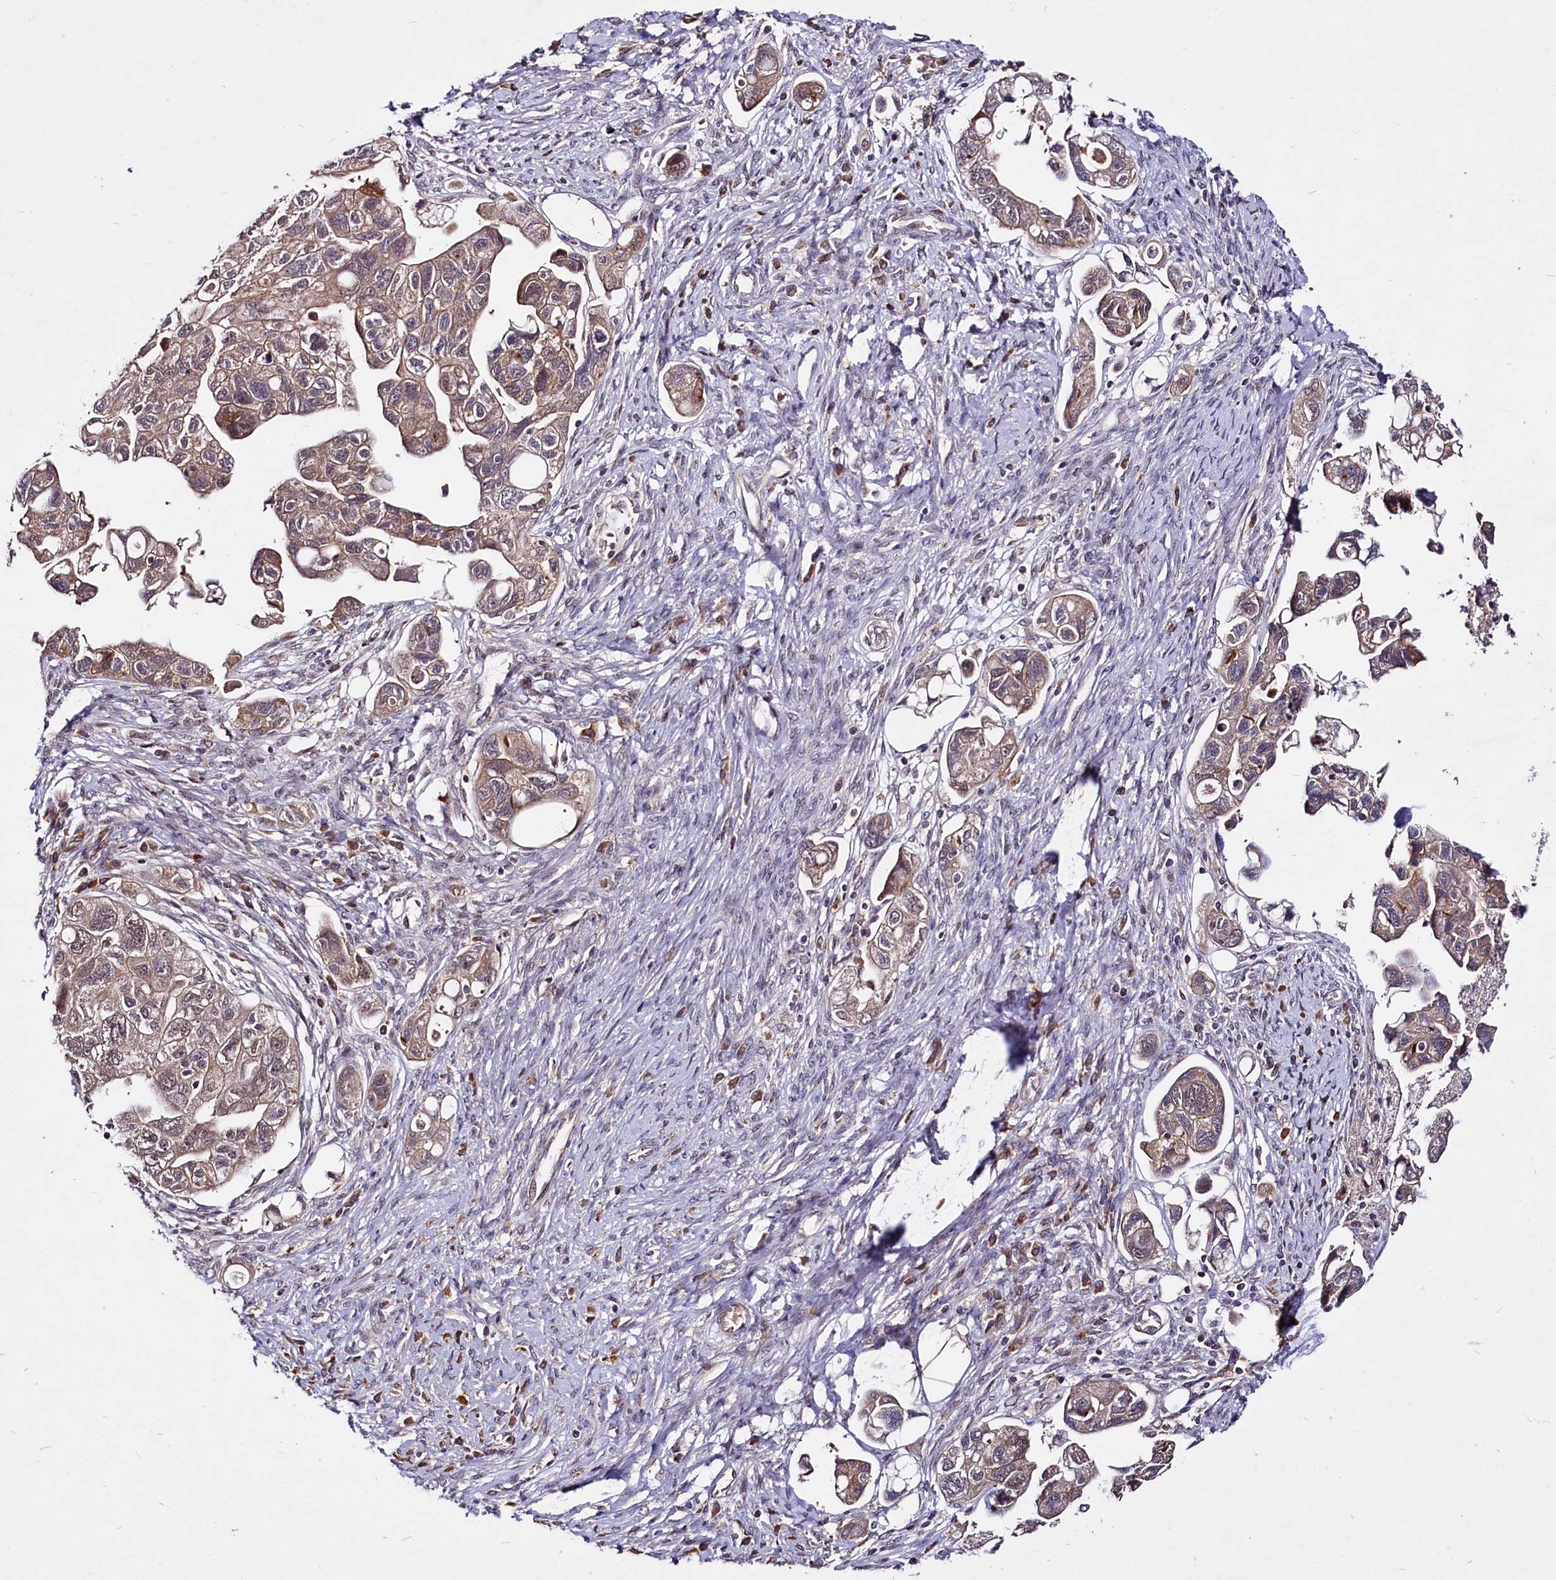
{"staining": {"intensity": "moderate", "quantity": ">75%", "location": "cytoplasmic/membranous"}, "tissue": "ovarian cancer", "cell_type": "Tumor cells", "image_type": "cancer", "snomed": [{"axis": "morphology", "description": "Carcinoma, NOS"}, {"axis": "morphology", "description": "Cystadenocarcinoma, serous, NOS"}, {"axis": "topography", "description": "Ovary"}], "caption": "Approximately >75% of tumor cells in ovarian serous cystadenocarcinoma show moderate cytoplasmic/membranous protein expression as visualized by brown immunohistochemical staining.", "gene": "UBE3A", "patient": {"sex": "female", "age": 69}}